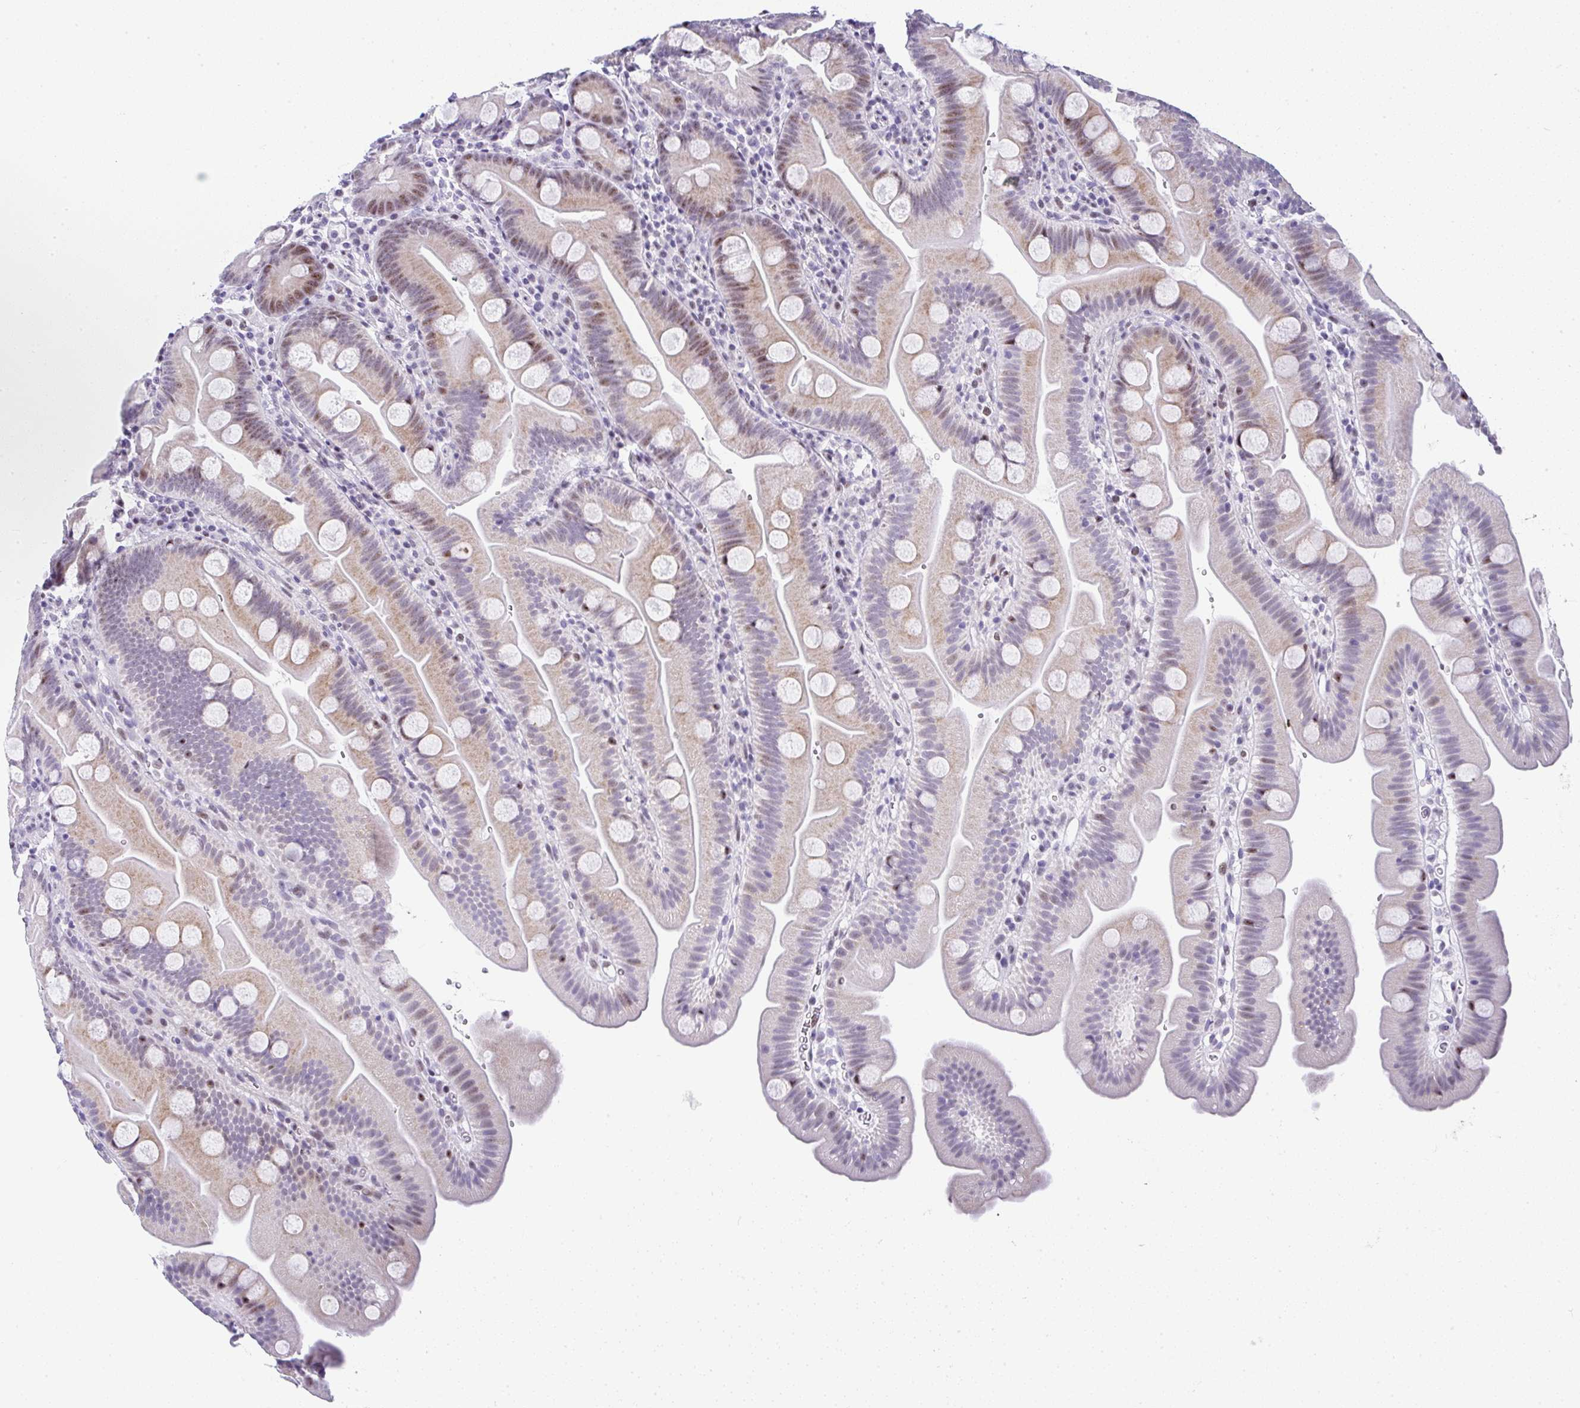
{"staining": {"intensity": "moderate", "quantity": "<25%", "location": "cytoplasmic/membranous,nuclear"}, "tissue": "small intestine", "cell_type": "Glandular cells", "image_type": "normal", "snomed": [{"axis": "morphology", "description": "Normal tissue, NOS"}, {"axis": "topography", "description": "Small intestine"}], "caption": "Protein staining of normal small intestine exhibits moderate cytoplasmic/membranous,nuclear expression in approximately <25% of glandular cells. (DAB (3,3'-diaminobenzidine) IHC with brightfield microscopy, high magnification).", "gene": "NR1D2", "patient": {"sex": "female", "age": 68}}